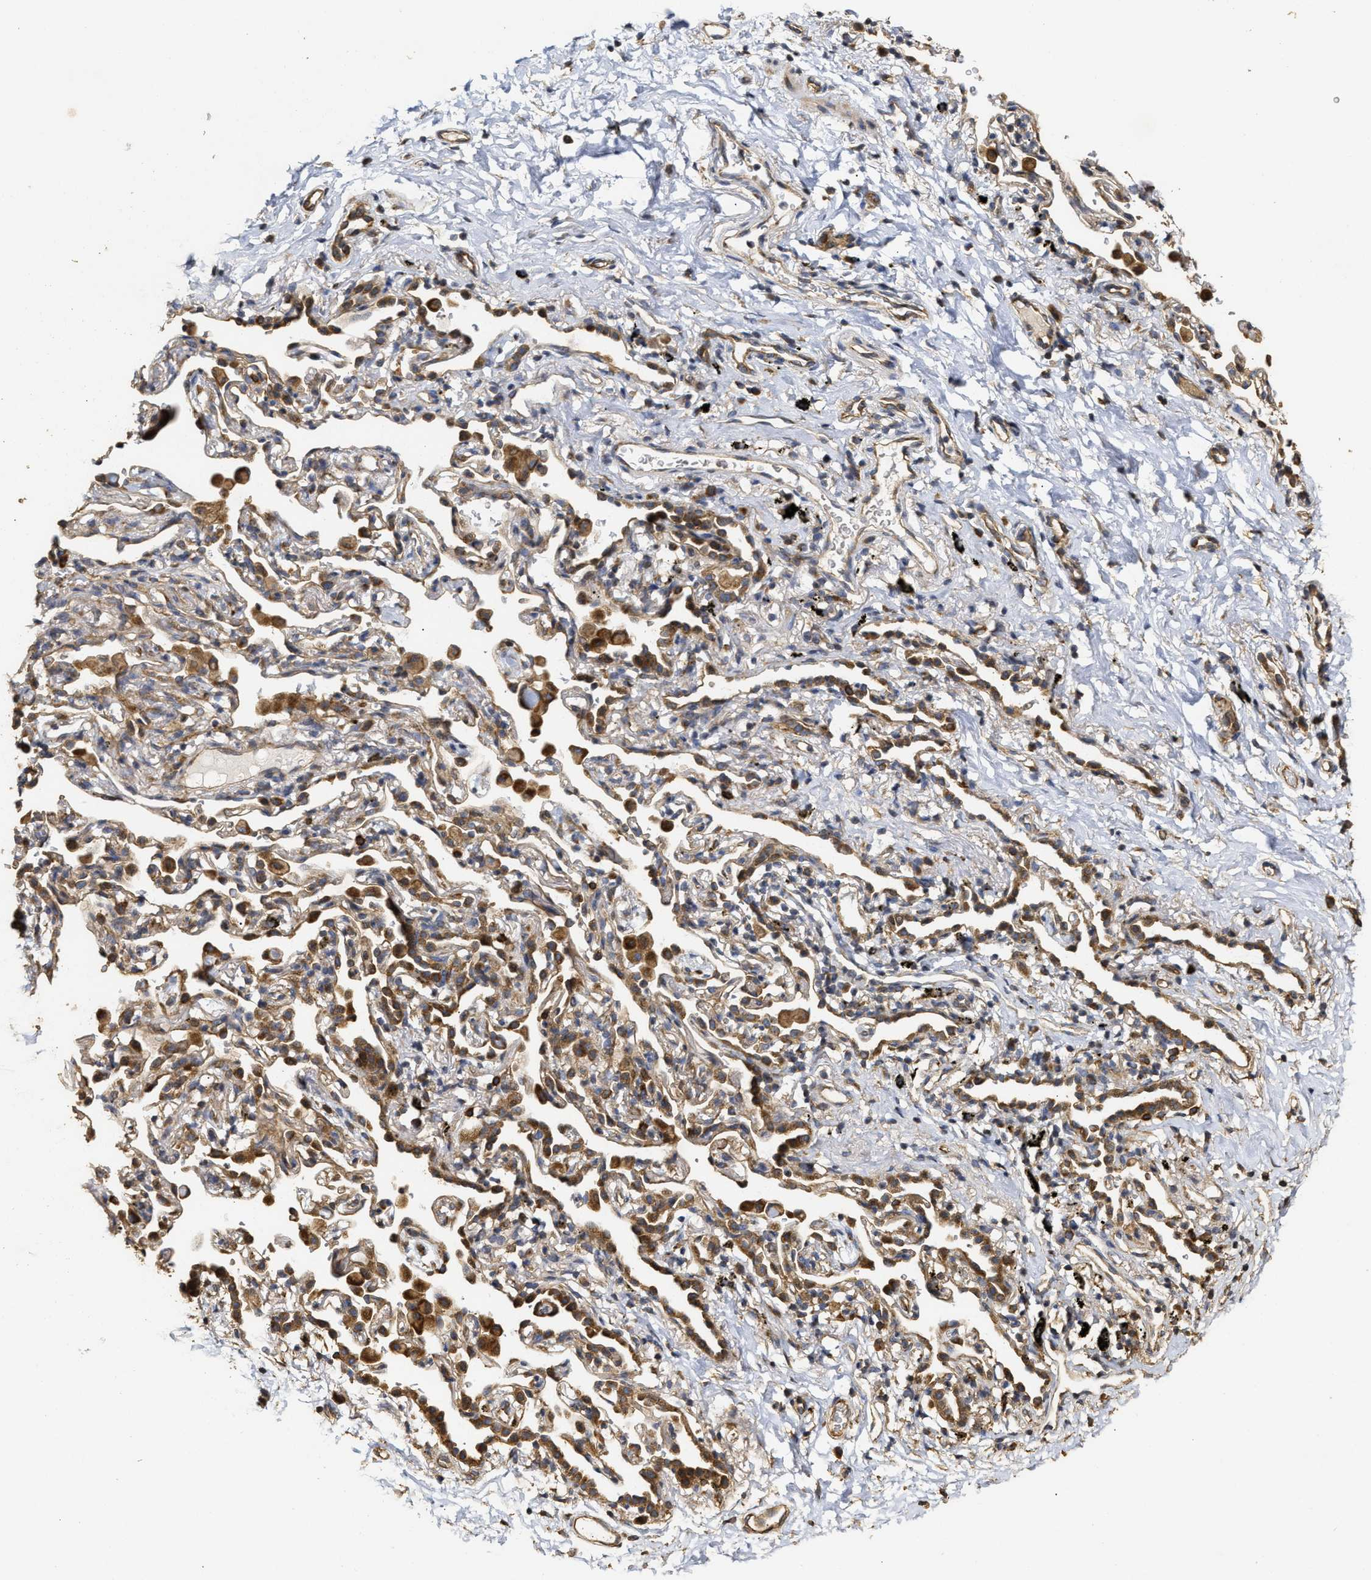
{"staining": {"intensity": "moderate", "quantity": ">75%", "location": "cytoplasmic/membranous"}, "tissue": "adipose tissue", "cell_type": "Adipocytes", "image_type": "normal", "snomed": [{"axis": "morphology", "description": "Normal tissue, NOS"}, {"axis": "topography", "description": "Cartilage tissue"}, {"axis": "topography", "description": "Bronchus"}], "caption": "The photomicrograph demonstrates a brown stain indicating the presence of a protein in the cytoplasmic/membranous of adipocytes in adipose tissue.", "gene": "NAV1", "patient": {"sex": "female", "age": 53}}